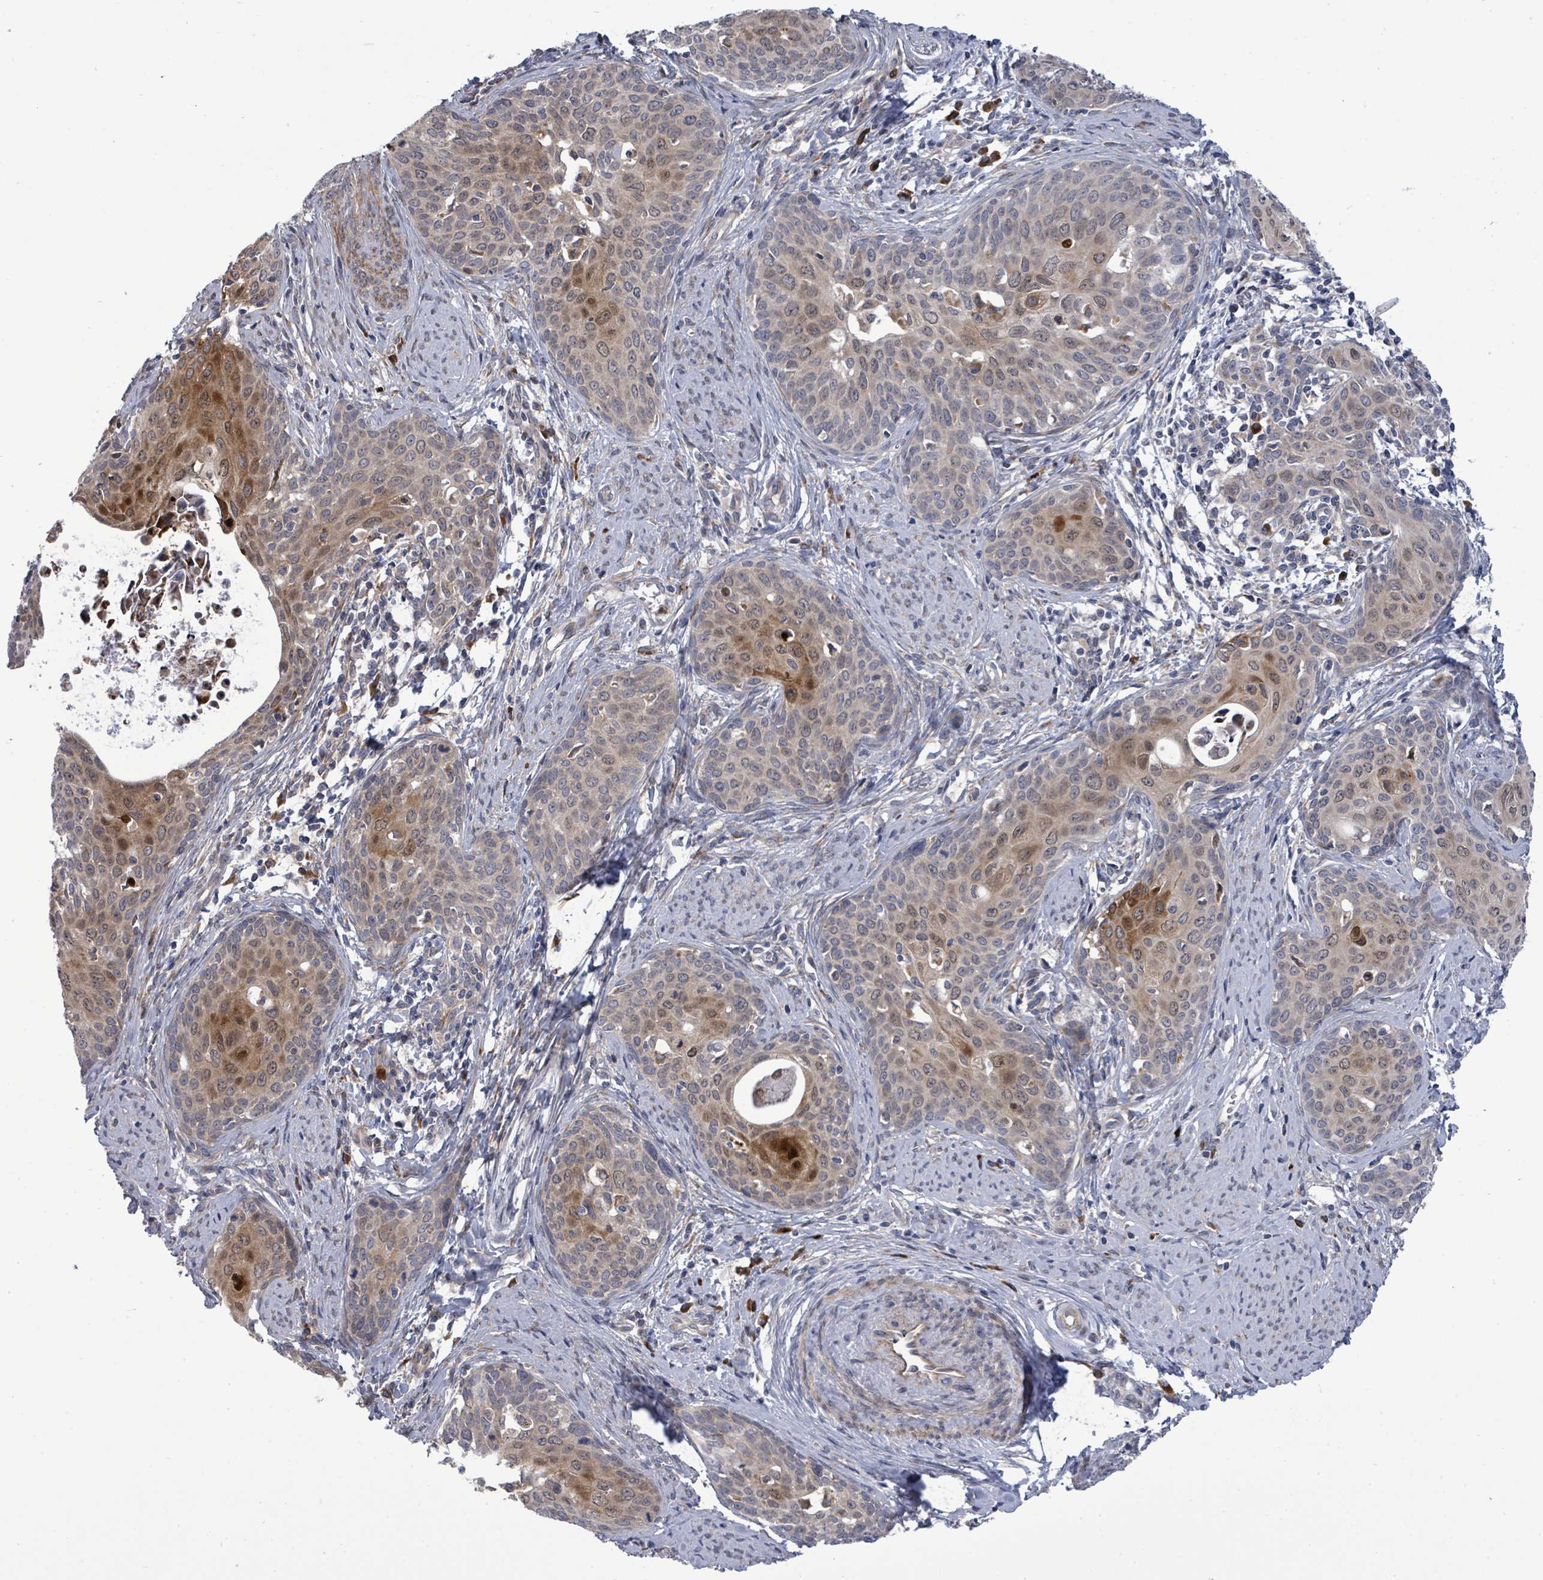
{"staining": {"intensity": "moderate", "quantity": "25%-75%", "location": "cytoplasmic/membranous,nuclear"}, "tissue": "cervical cancer", "cell_type": "Tumor cells", "image_type": "cancer", "snomed": [{"axis": "morphology", "description": "Squamous cell carcinoma, NOS"}, {"axis": "topography", "description": "Cervix"}], "caption": "Cervical cancer (squamous cell carcinoma) was stained to show a protein in brown. There is medium levels of moderate cytoplasmic/membranous and nuclear expression in about 25%-75% of tumor cells.", "gene": "SAR1A", "patient": {"sex": "female", "age": 46}}